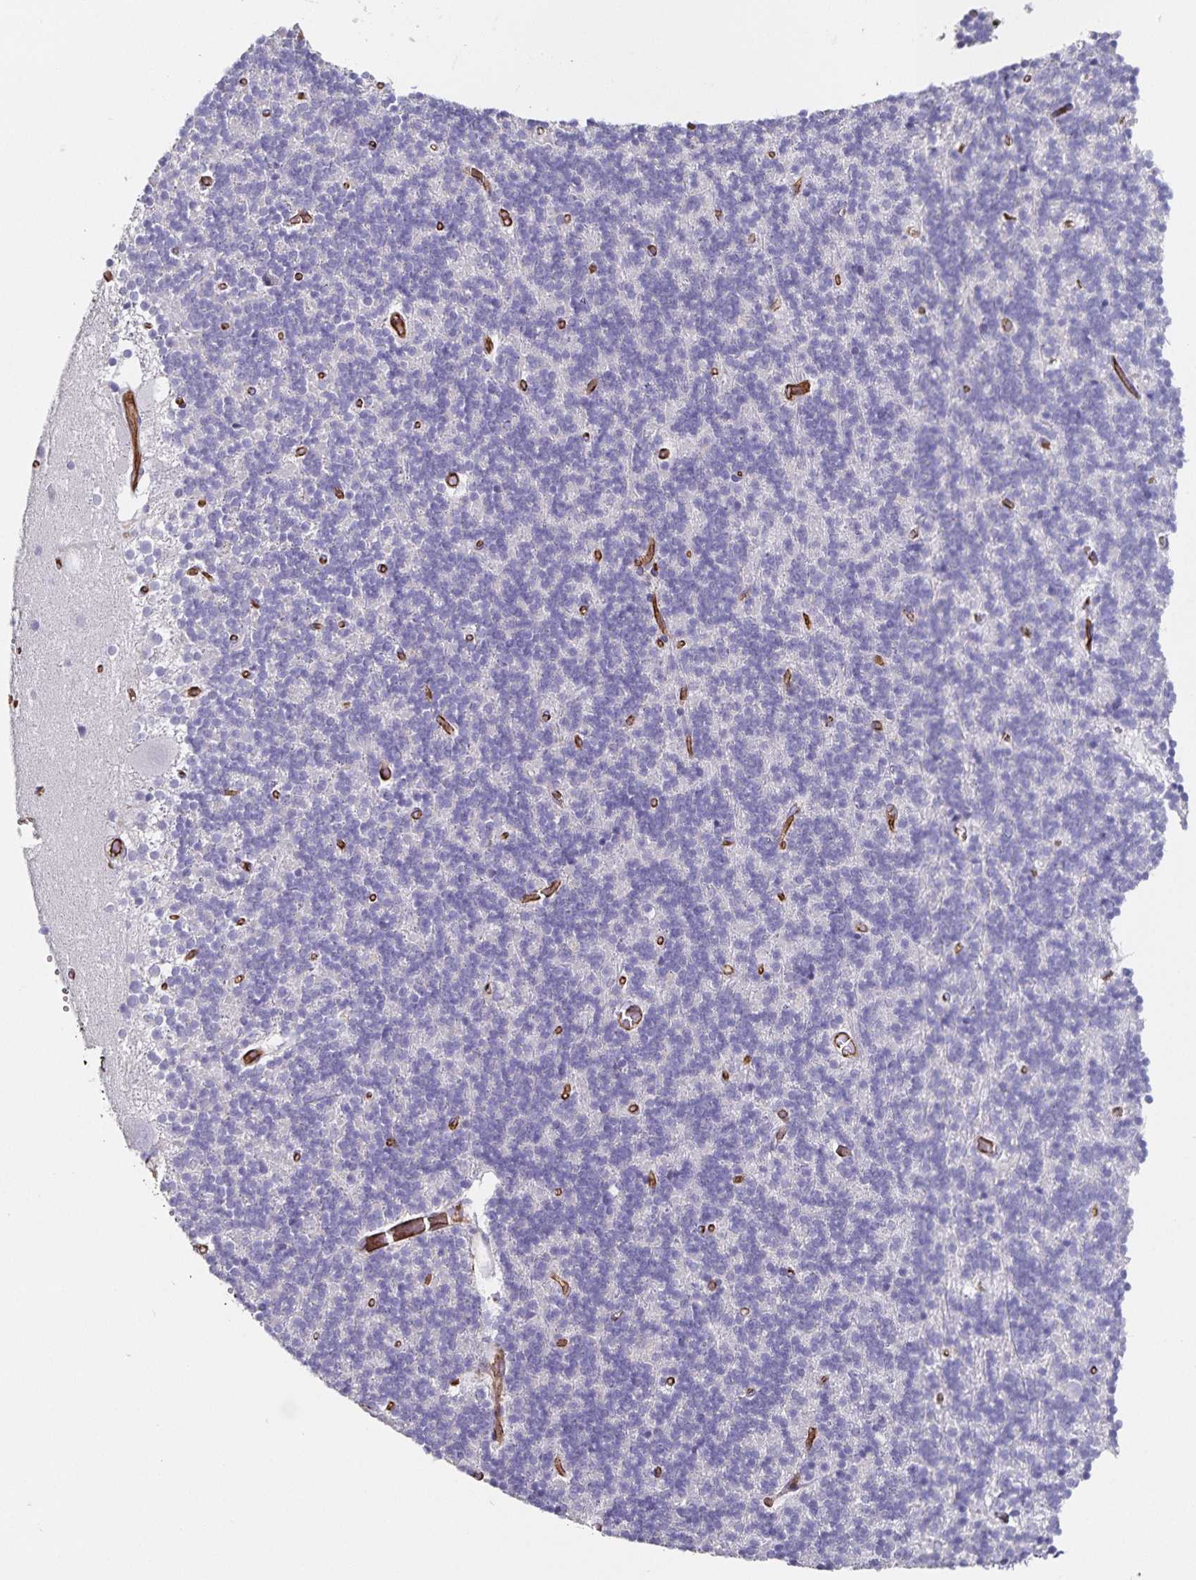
{"staining": {"intensity": "negative", "quantity": "none", "location": "none"}, "tissue": "cerebellum", "cell_type": "Cells in granular layer", "image_type": "normal", "snomed": [{"axis": "morphology", "description": "Normal tissue, NOS"}, {"axis": "topography", "description": "Cerebellum"}], "caption": "Immunohistochemistry (IHC) photomicrograph of unremarkable cerebellum stained for a protein (brown), which demonstrates no positivity in cells in granular layer.", "gene": "PODXL", "patient": {"sex": "male", "age": 70}}